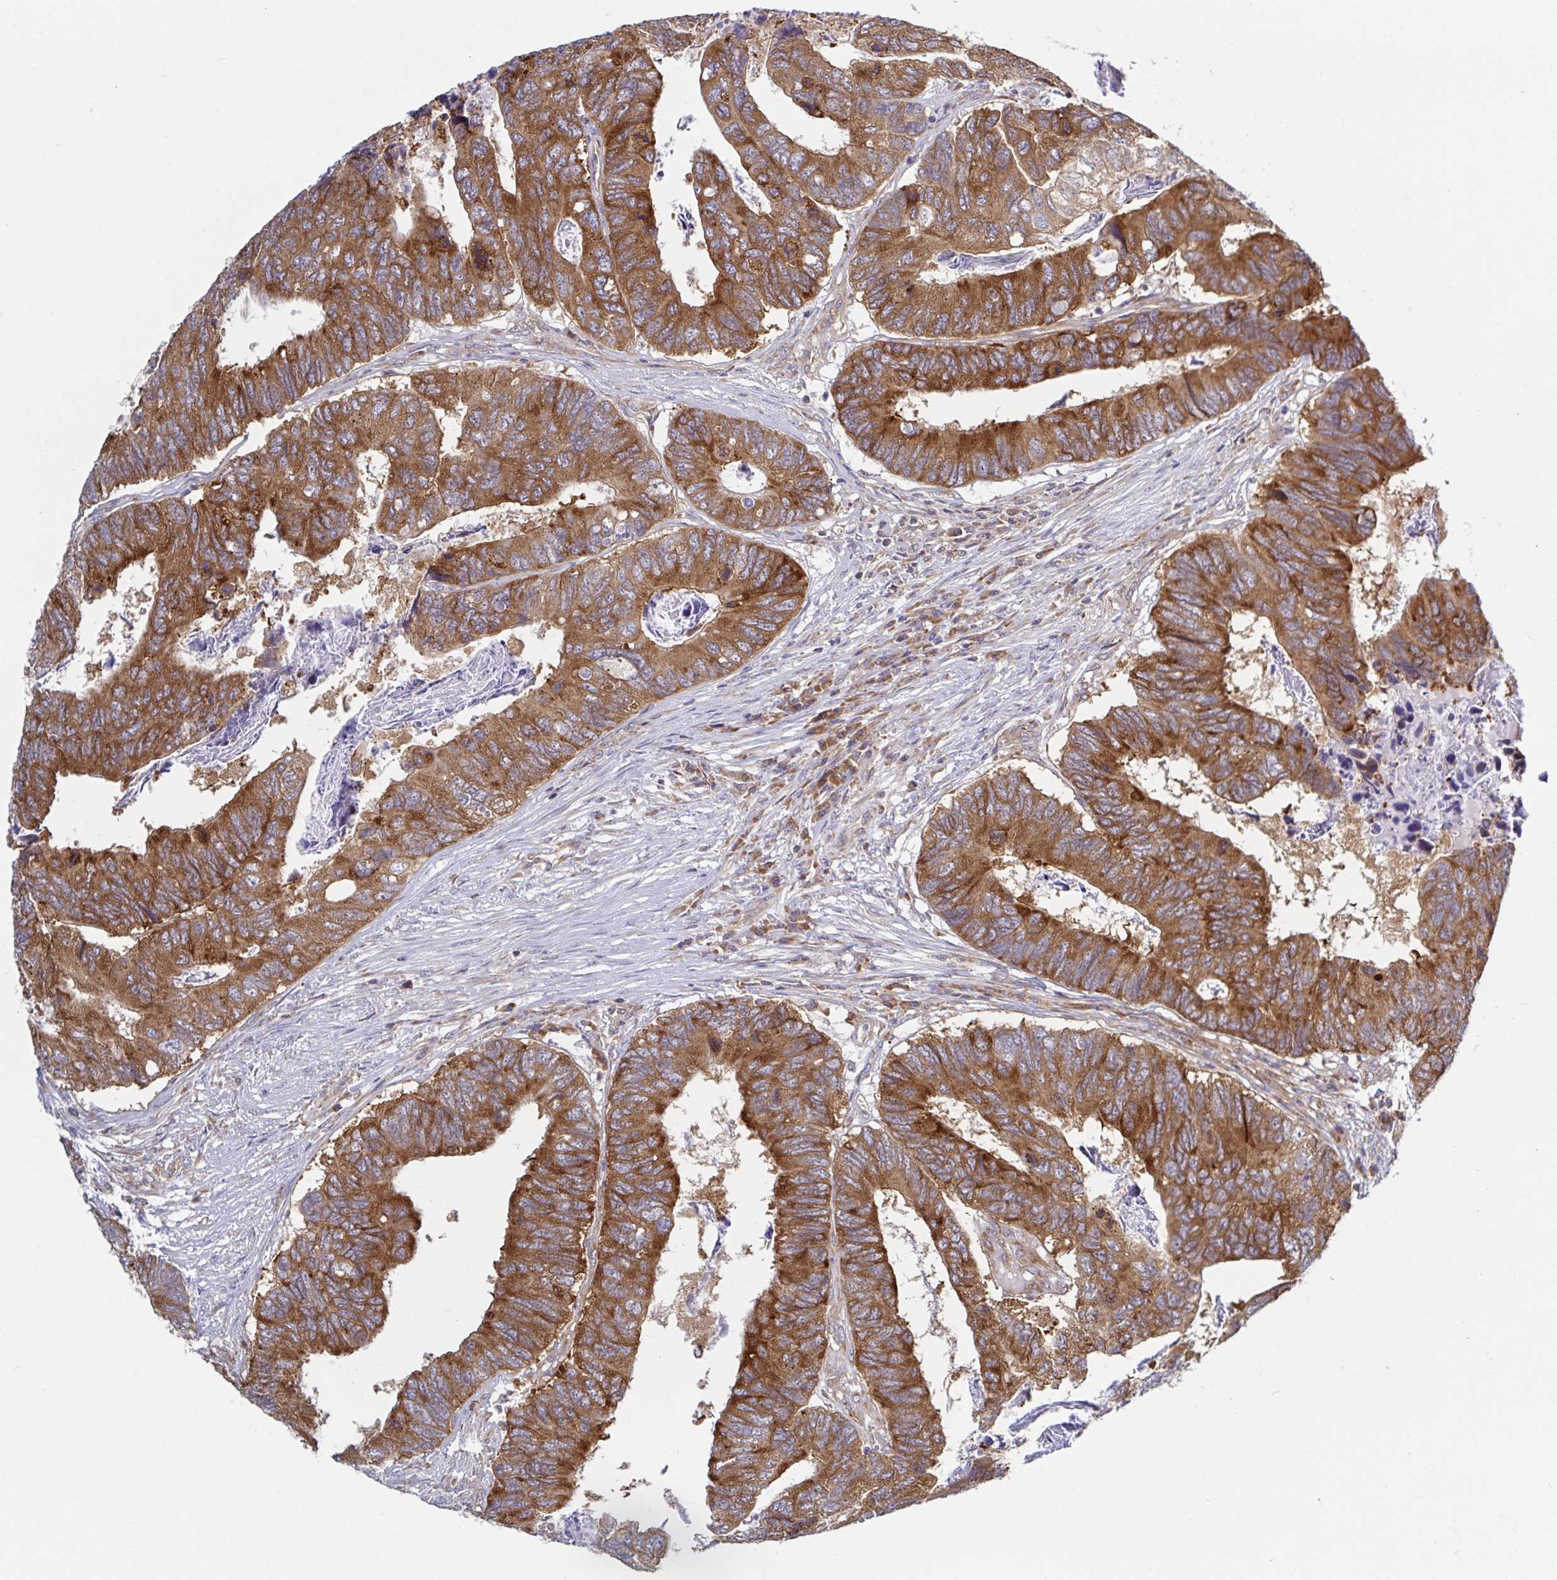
{"staining": {"intensity": "strong", "quantity": ">75%", "location": "cytoplasmic/membranous"}, "tissue": "colorectal cancer", "cell_type": "Tumor cells", "image_type": "cancer", "snomed": [{"axis": "morphology", "description": "Adenocarcinoma, NOS"}, {"axis": "topography", "description": "Colon"}], "caption": "Immunohistochemical staining of colorectal cancer displays high levels of strong cytoplasmic/membranous protein positivity in approximately >75% of tumor cells. (IHC, brightfield microscopy, high magnification).", "gene": "LARP1", "patient": {"sex": "female", "age": 67}}